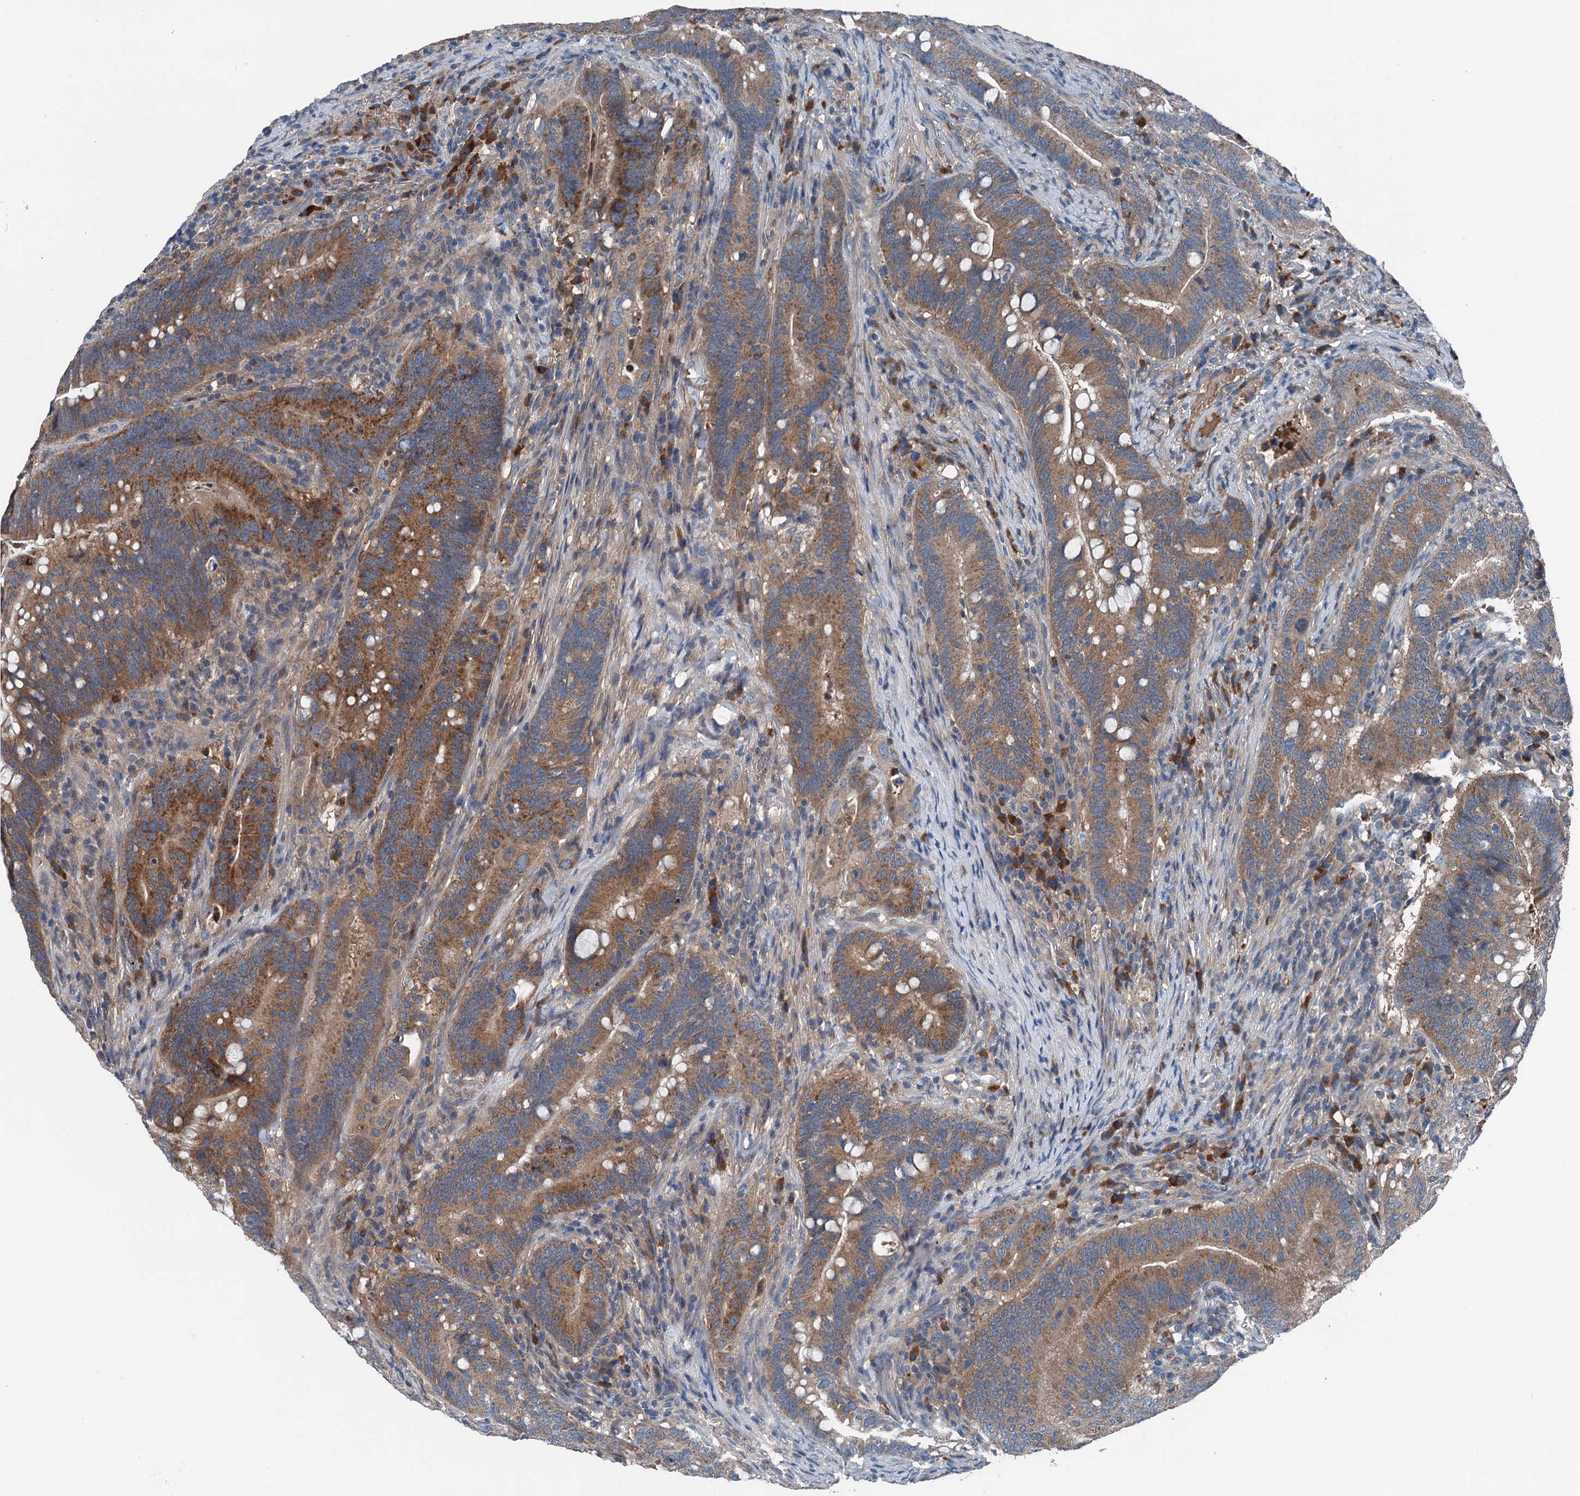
{"staining": {"intensity": "moderate", "quantity": ">75%", "location": "cytoplasmic/membranous"}, "tissue": "colorectal cancer", "cell_type": "Tumor cells", "image_type": "cancer", "snomed": [{"axis": "morphology", "description": "Adenocarcinoma, NOS"}, {"axis": "topography", "description": "Colon"}], "caption": "DAB immunohistochemical staining of human colorectal cancer (adenocarcinoma) demonstrates moderate cytoplasmic/membranous protein positivity in about >75% of tumor cells.", "gene": "PDSS1", "patient": {"sex": "female", "age": 66}}